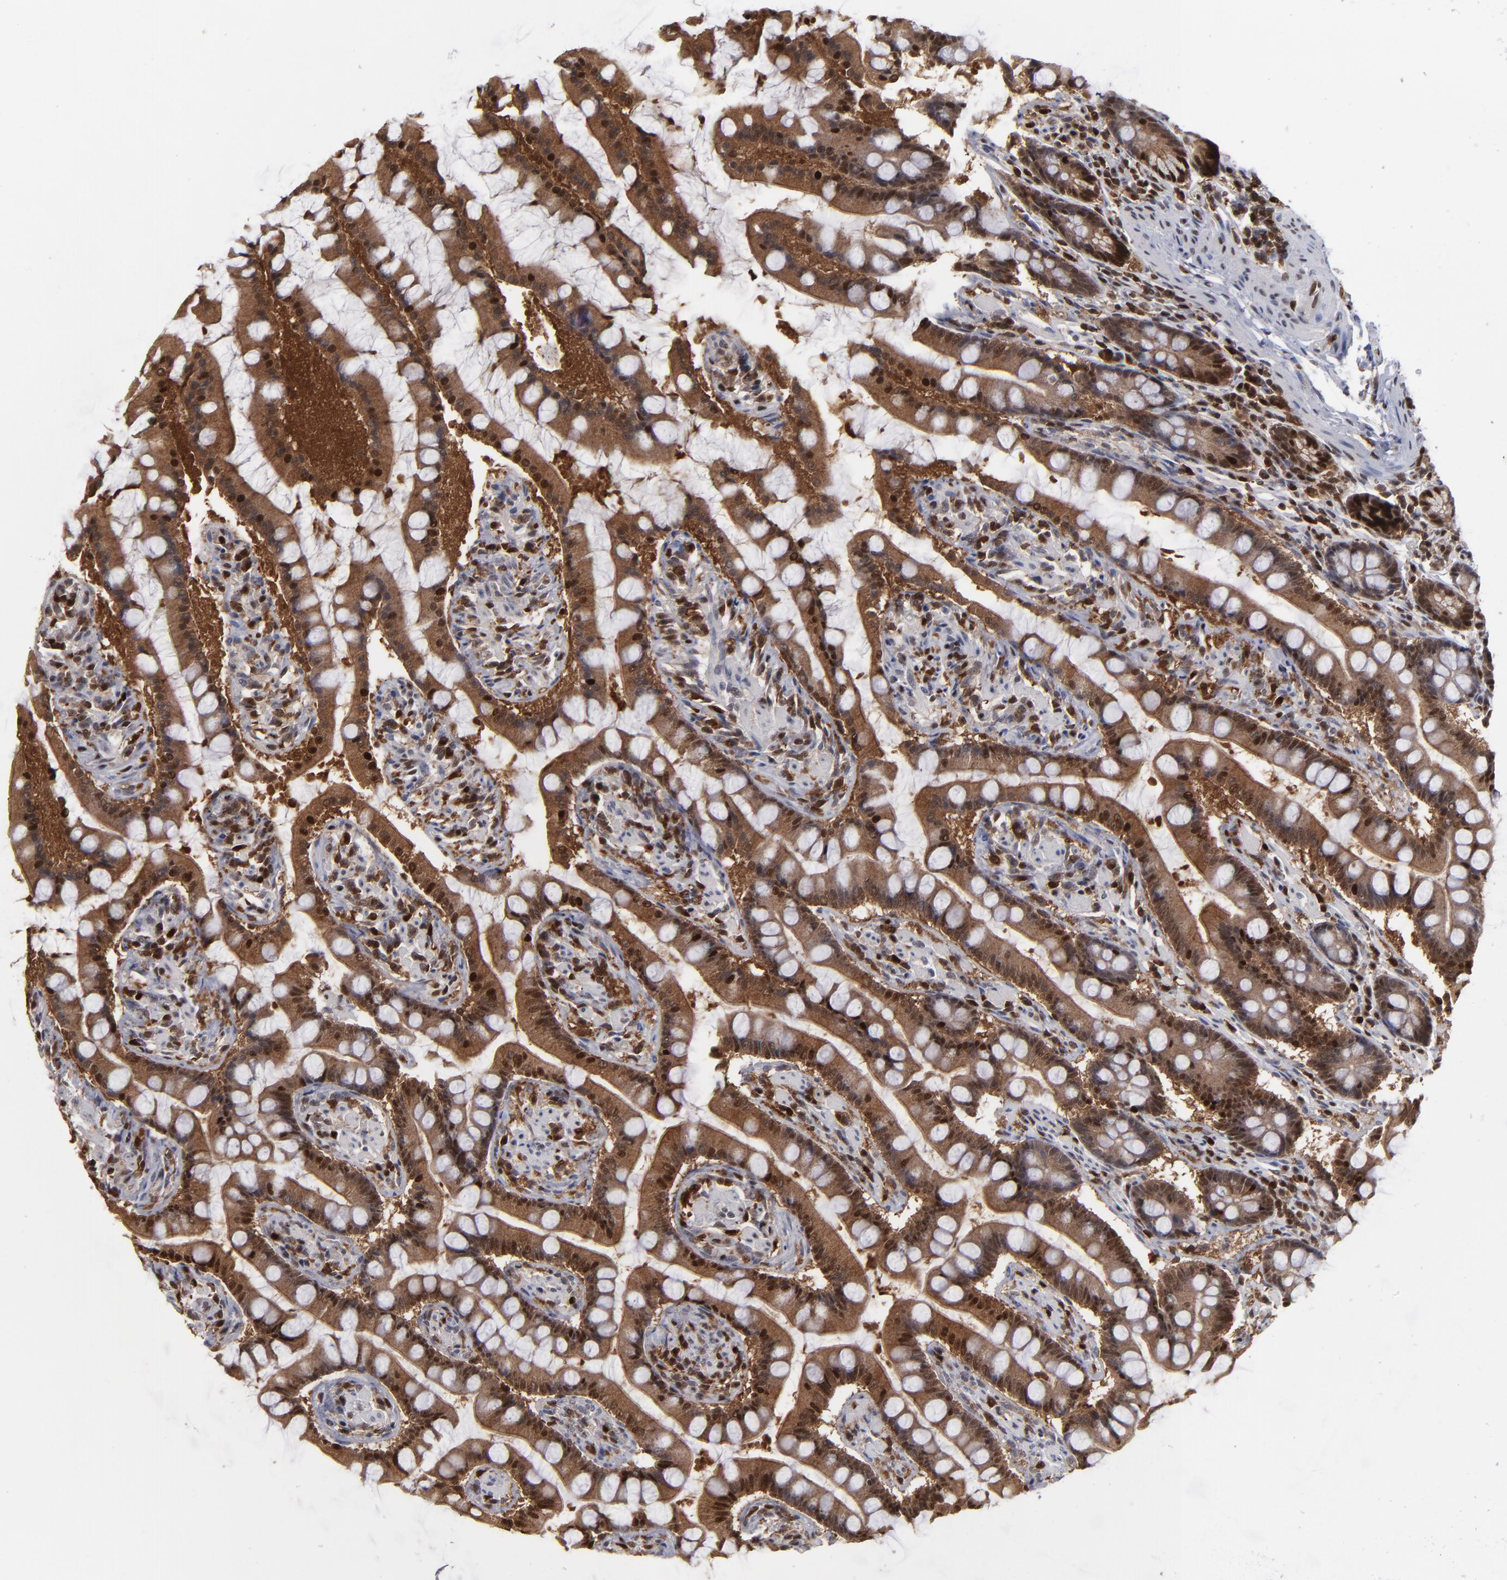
{"staining": {"intensity": "moderate", "quantity": ">75%", "location": "cytoplasmic/membranous,nuclear"}, "tissue": "small intestine", "cell_type": "Glandular cells", "image_type": "normal", "snomed": [{"axis": "morphology", "description": "Normal tissue, NOS"}, {"axis": "topography", "description": "Small intestine"}], "caption": "Small intestine stained for a protein reveals moderate cytoplasmic/membranous,nuclear positivity in glandular cells. The staining is performed using DAB brown chromogen to label protein expression. The nuclei are counter-stained blue using hematoxylin.", "gene": "GSR", "patient": {"sex": "male", "age": 41}}